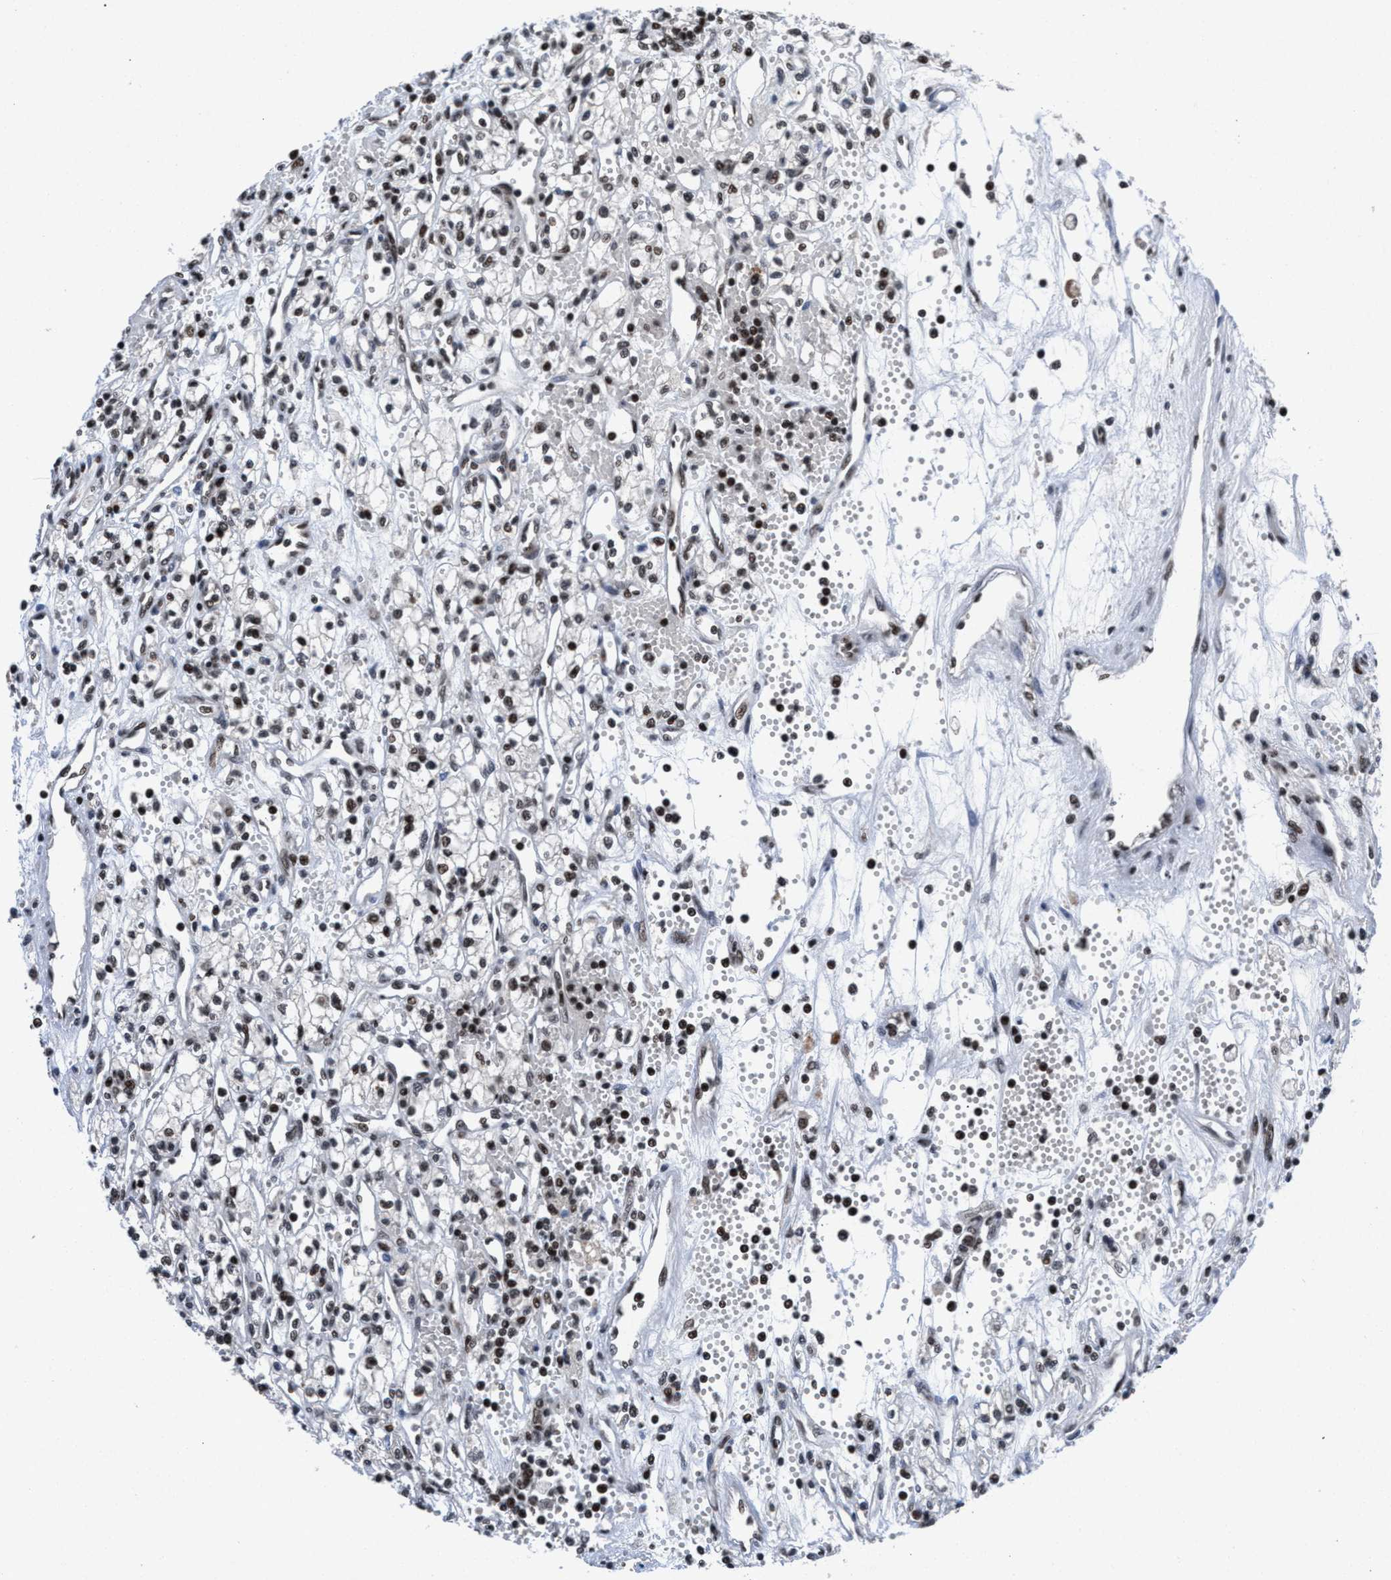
{"staining": {"intensity": "weak", "quantity": ">75%", "location": "nuclear"}, "tissue": "renal cancer", "cell_type": "Tumor cells", "image_type": "cancer", "snomed": [{"axis": "morphology", "description": "Adenocarcinoma, NOS"}, {"axis": "topography", "description": "Kidney"}], "caption": "Immunohistochemical staining of adenocarcinoma (renal) shows weak nuclear protein staining in about >75% of tumor cells.", "gene": "WDR81", "patient": {"sex": "male", "age": 59}}